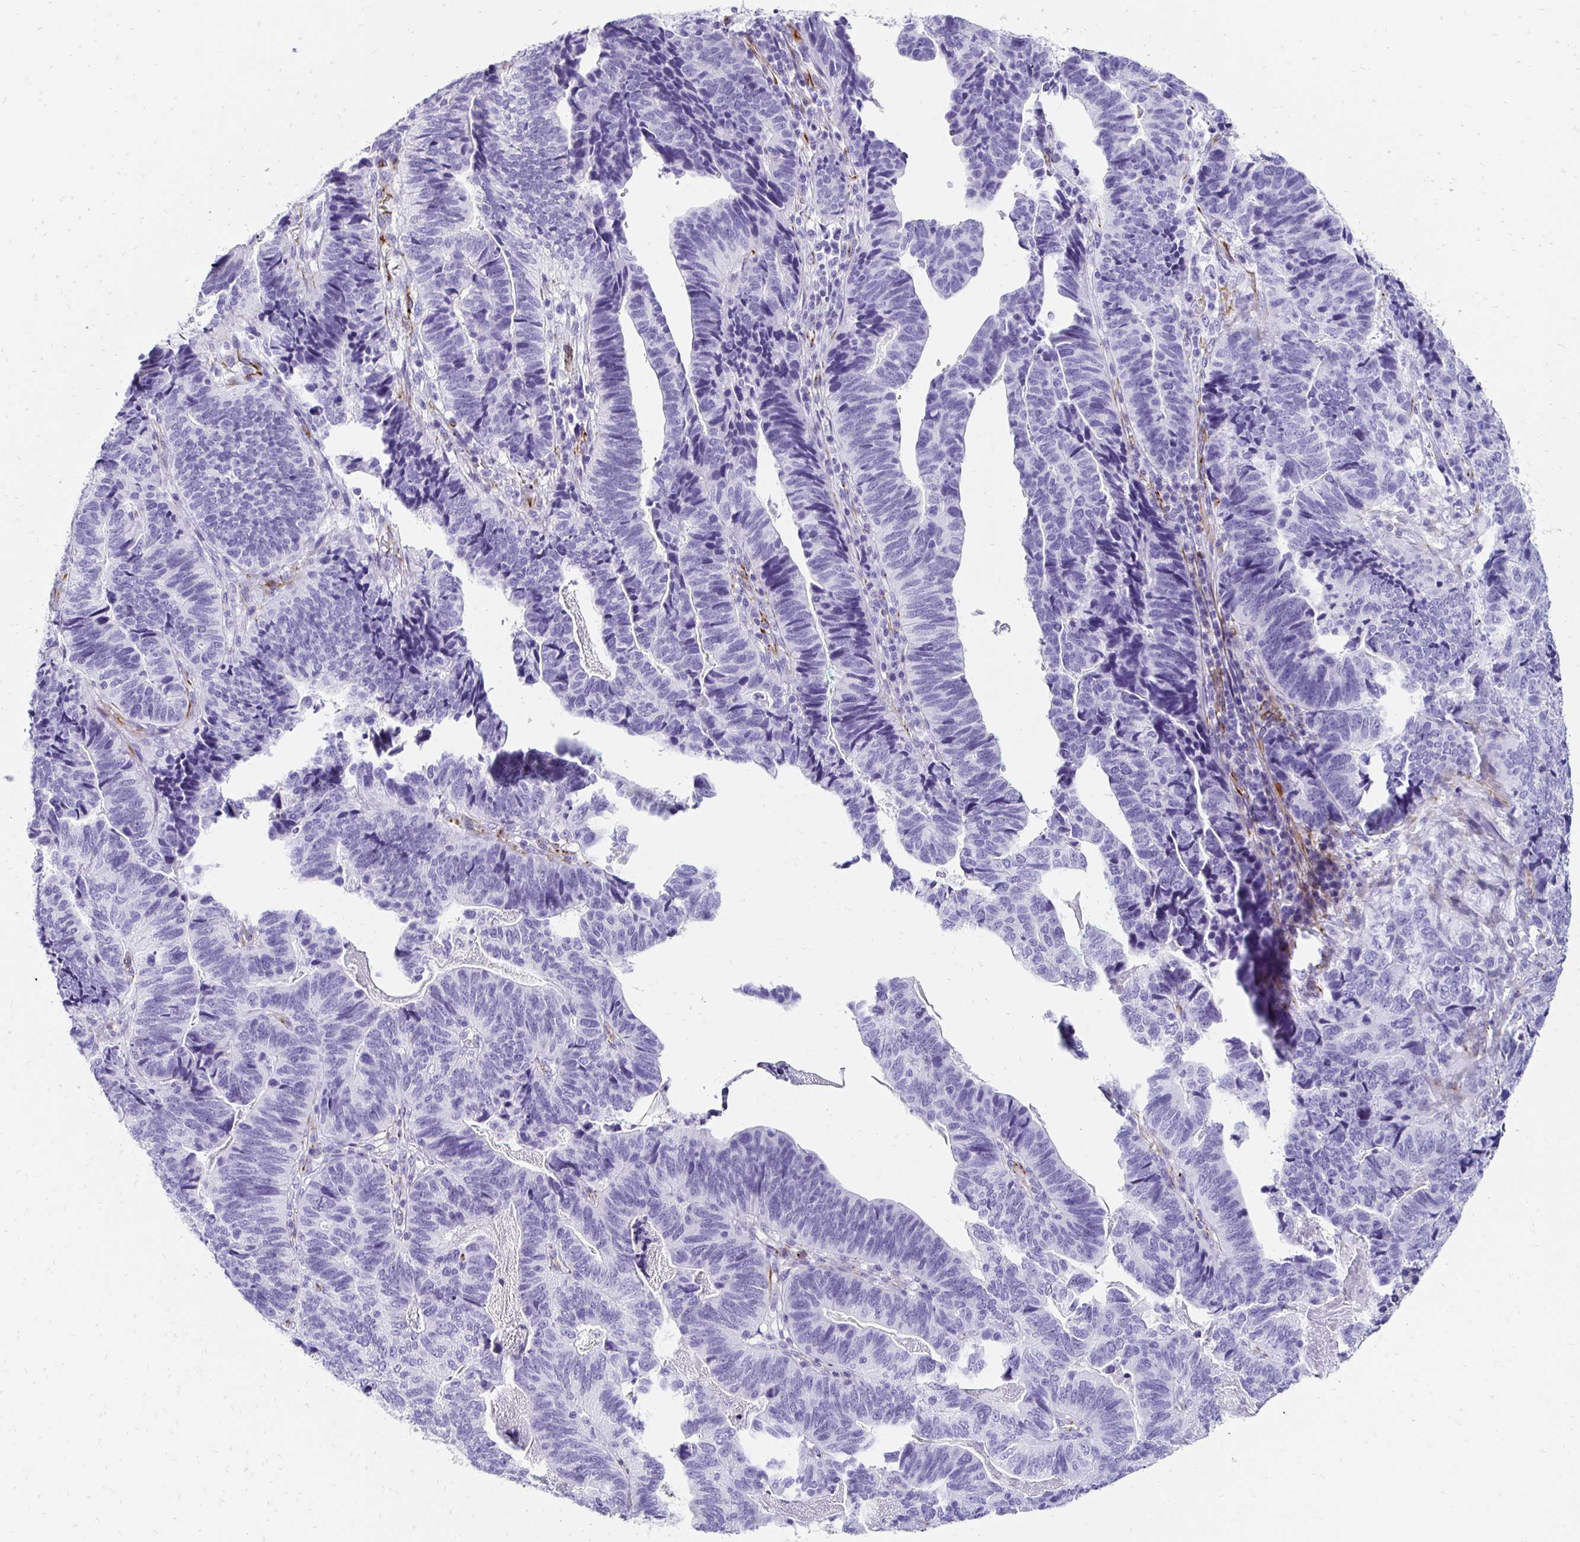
{"staining": {"intensity": "negative", "quantity": "none", "location": "none"}, "tissue": "stomach cancer", "cell_type": "Tumor cells", "image_type": "cancer", "snomed": [{"axis": "morphology", "description": "Adenocarcinoma, NOS"}, {"axis": "topography", "description": "Stomach, upper"}], "caption": "An image of adenocarcinoma (stomach) stained for a protein shows no brown staining in tumor cells.", "gene": "TMEM54", "patient": {"sex": "female", "age": 67}}